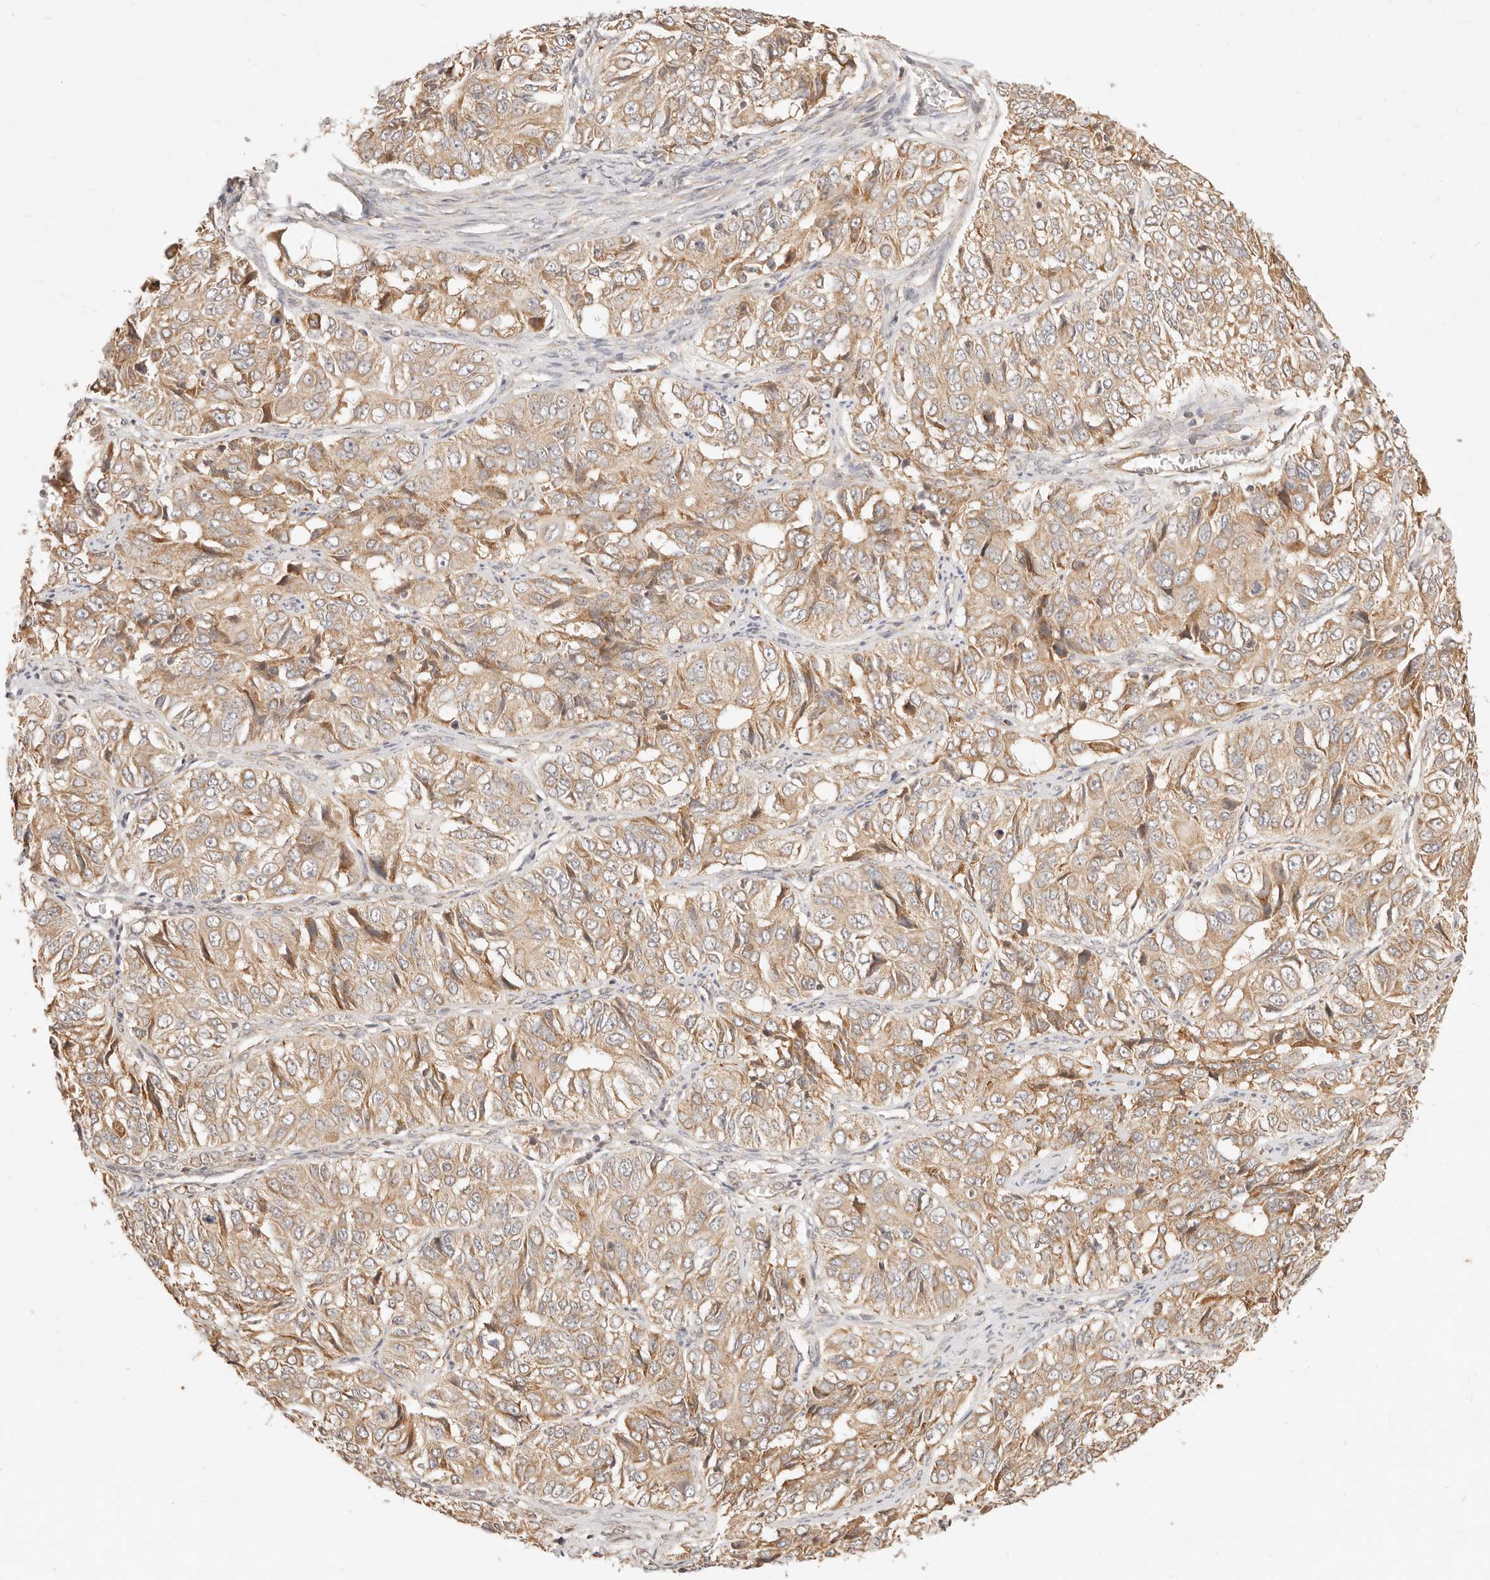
{"staining": {"intensity": "moderate", "quantity": ">75%", "location": "cytoplasmic/membranous"}, "tissue": "ovarian cancer", "cell_type": "Tumor cells", "image_type": "cancer", "snomed": [{"axis": "morphology", "description": "Carcinoma, endometroid"}, {"axis": "topography", "description": "Ovary"}], "caption": "Protein staining of ovarian endometroid carcinoma tissue demonstrates moderate cytoplasmic/membranous positivity in about >75% of tumor cells. (Brightfield microscopy of DAB IHC at high magnification).", "gene": "UBXN10", "patient": {"sex": "female", "age": 51}}